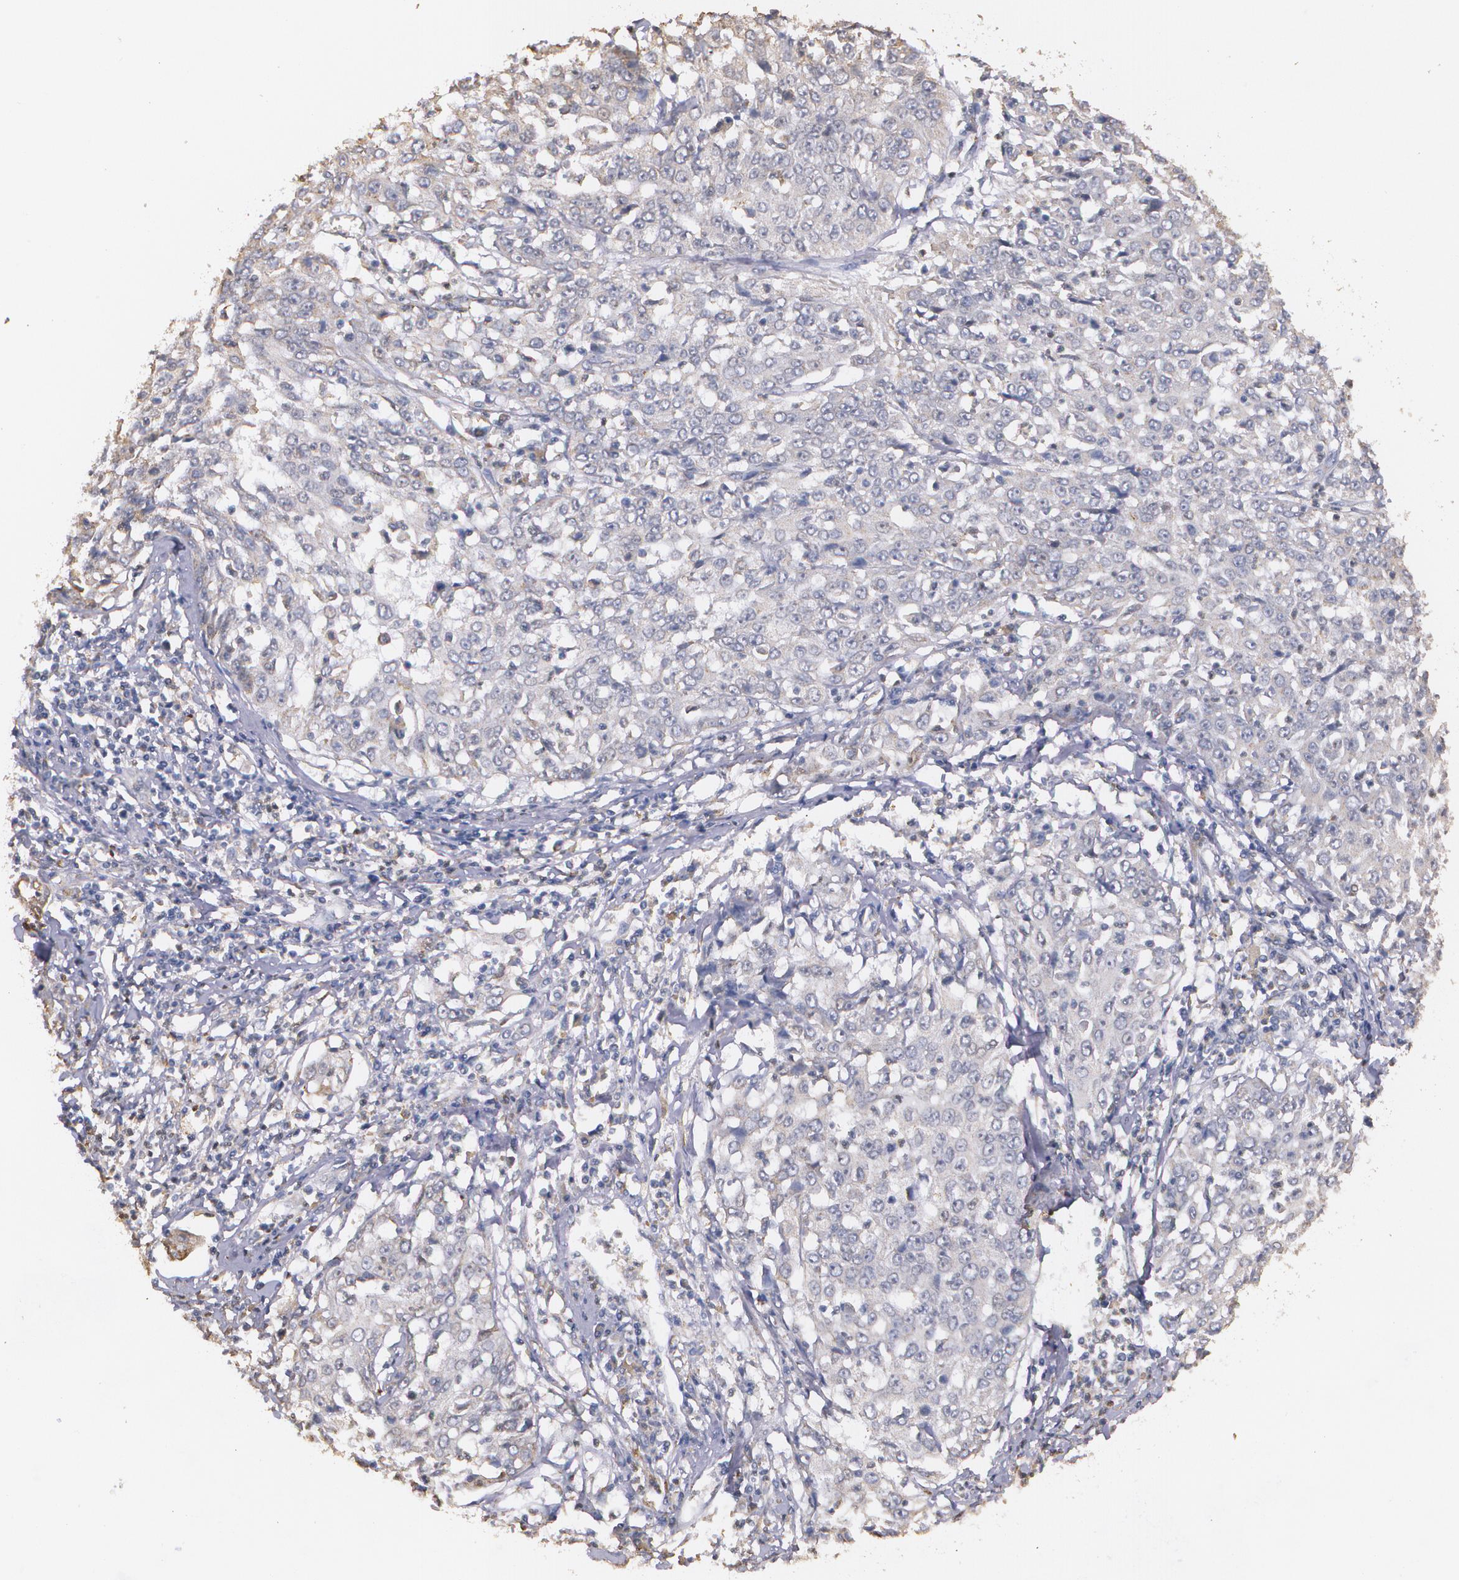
{"staining": {"intensity": "weak", "quantity": "25%-75%", "location": "cytoplasmic/membranous"}, "tissue": "cervical cancer", "cell_type": "Tumor cells", "image_type": "cancer", "snomed": [{"axis": "morphology", "description": "Squamous cell carcinoma, NOS"}, {"axis": "topography", "description": "Cervix"}], "caption": "Protein staining of squamous cell carcinoma (cervical) tissue demonstrates weak cytoplasmic/membranous expression in about 25%-75% of tumor cells. Using DAB (3,3'-diaminobenzidine) (brown) and hematoxylin (blue) stains, captured at high magnification using brightfield microscopy.", "gene": "ATF3", "patient": {"sex": "female", "age": 39}}